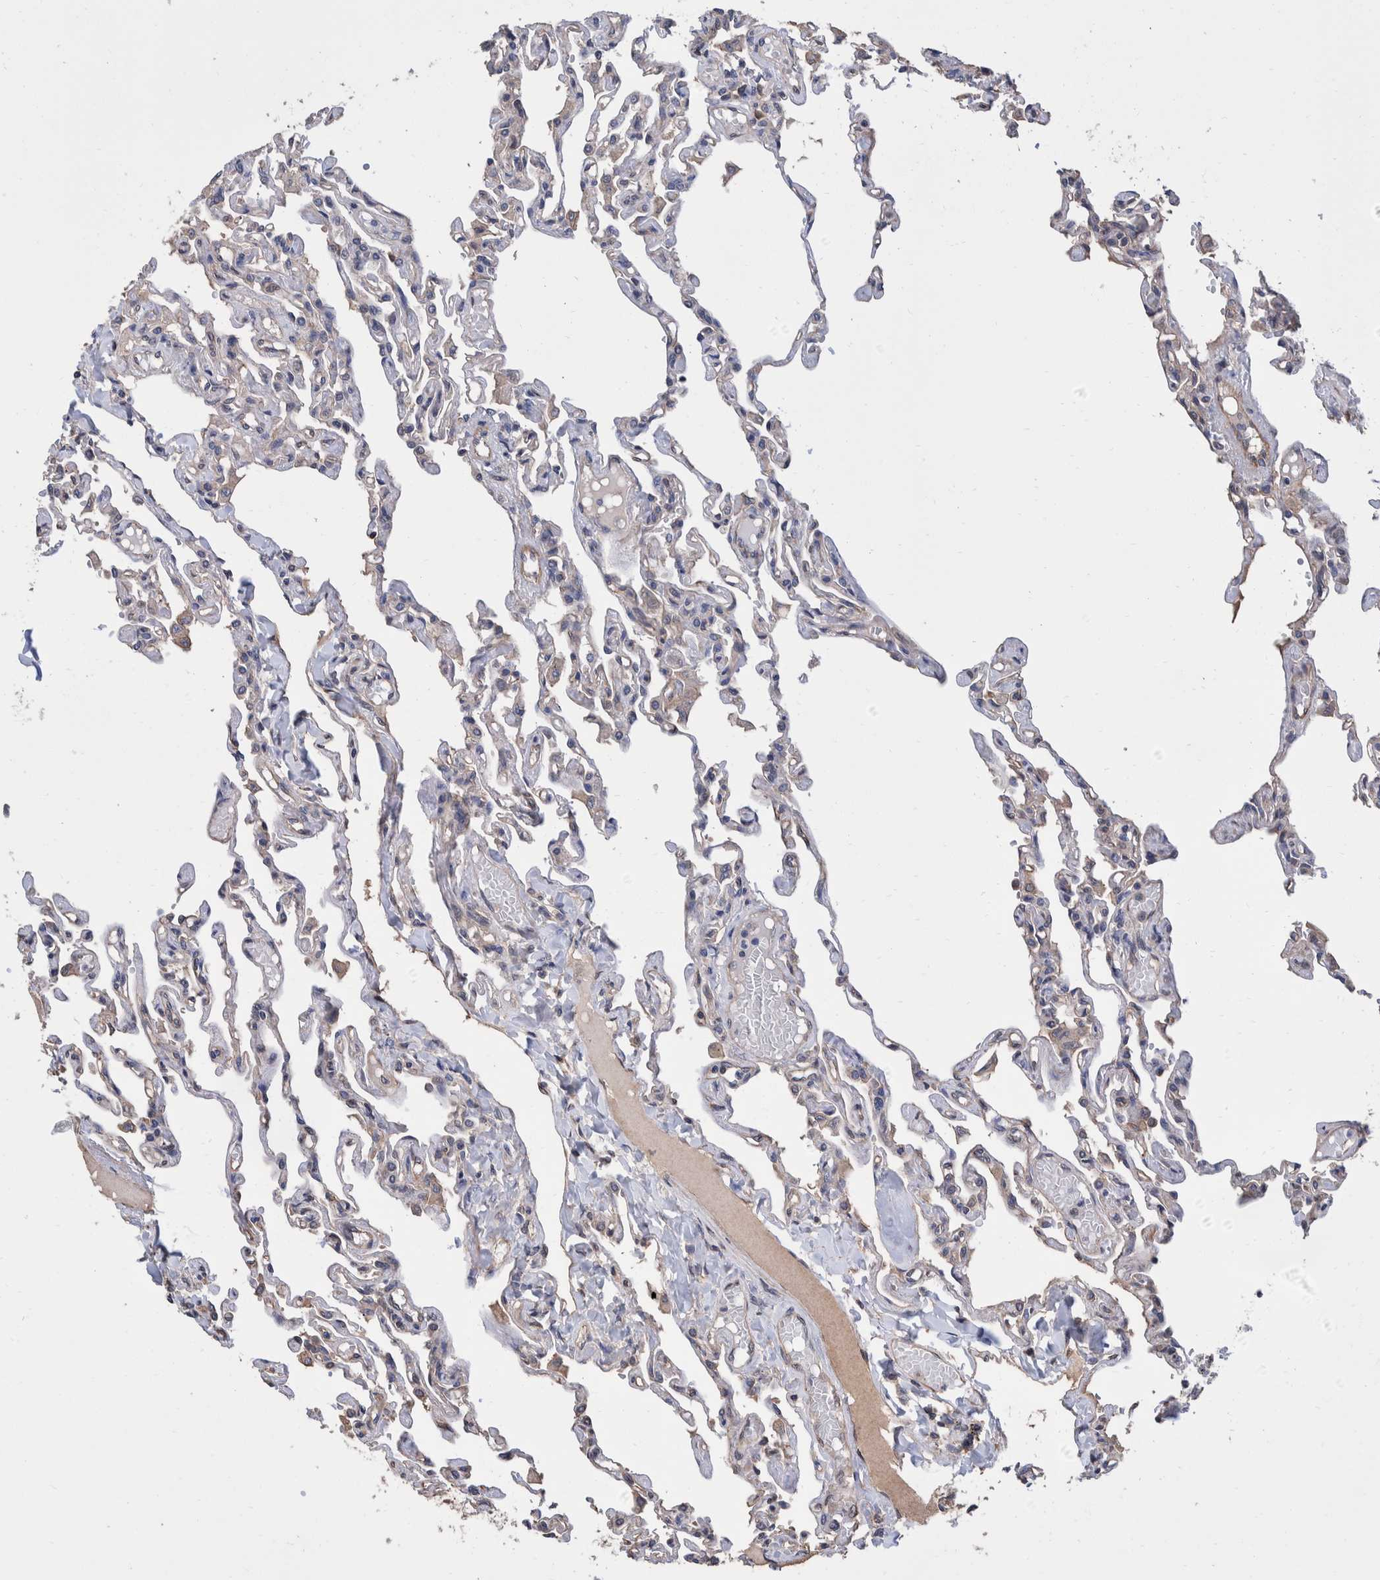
{"staining": {"intensity": "negative", "quantity": "none", "location": "none"}, "tissue": "lung", "cell_type": "Alveolar cells", "image_type": "normal", "snomed": [{"axis": "morphology", "description": "Normal tissue, NOS"}, {"axis": "topography", "description": "Lung"}], "caption": "This is an immunohistochemistry micrograph of unremarkable lung. There is no expression in alveolar cells.", "gene": "SLC45A4", "patient": {"sex": "male", "age": 21}}